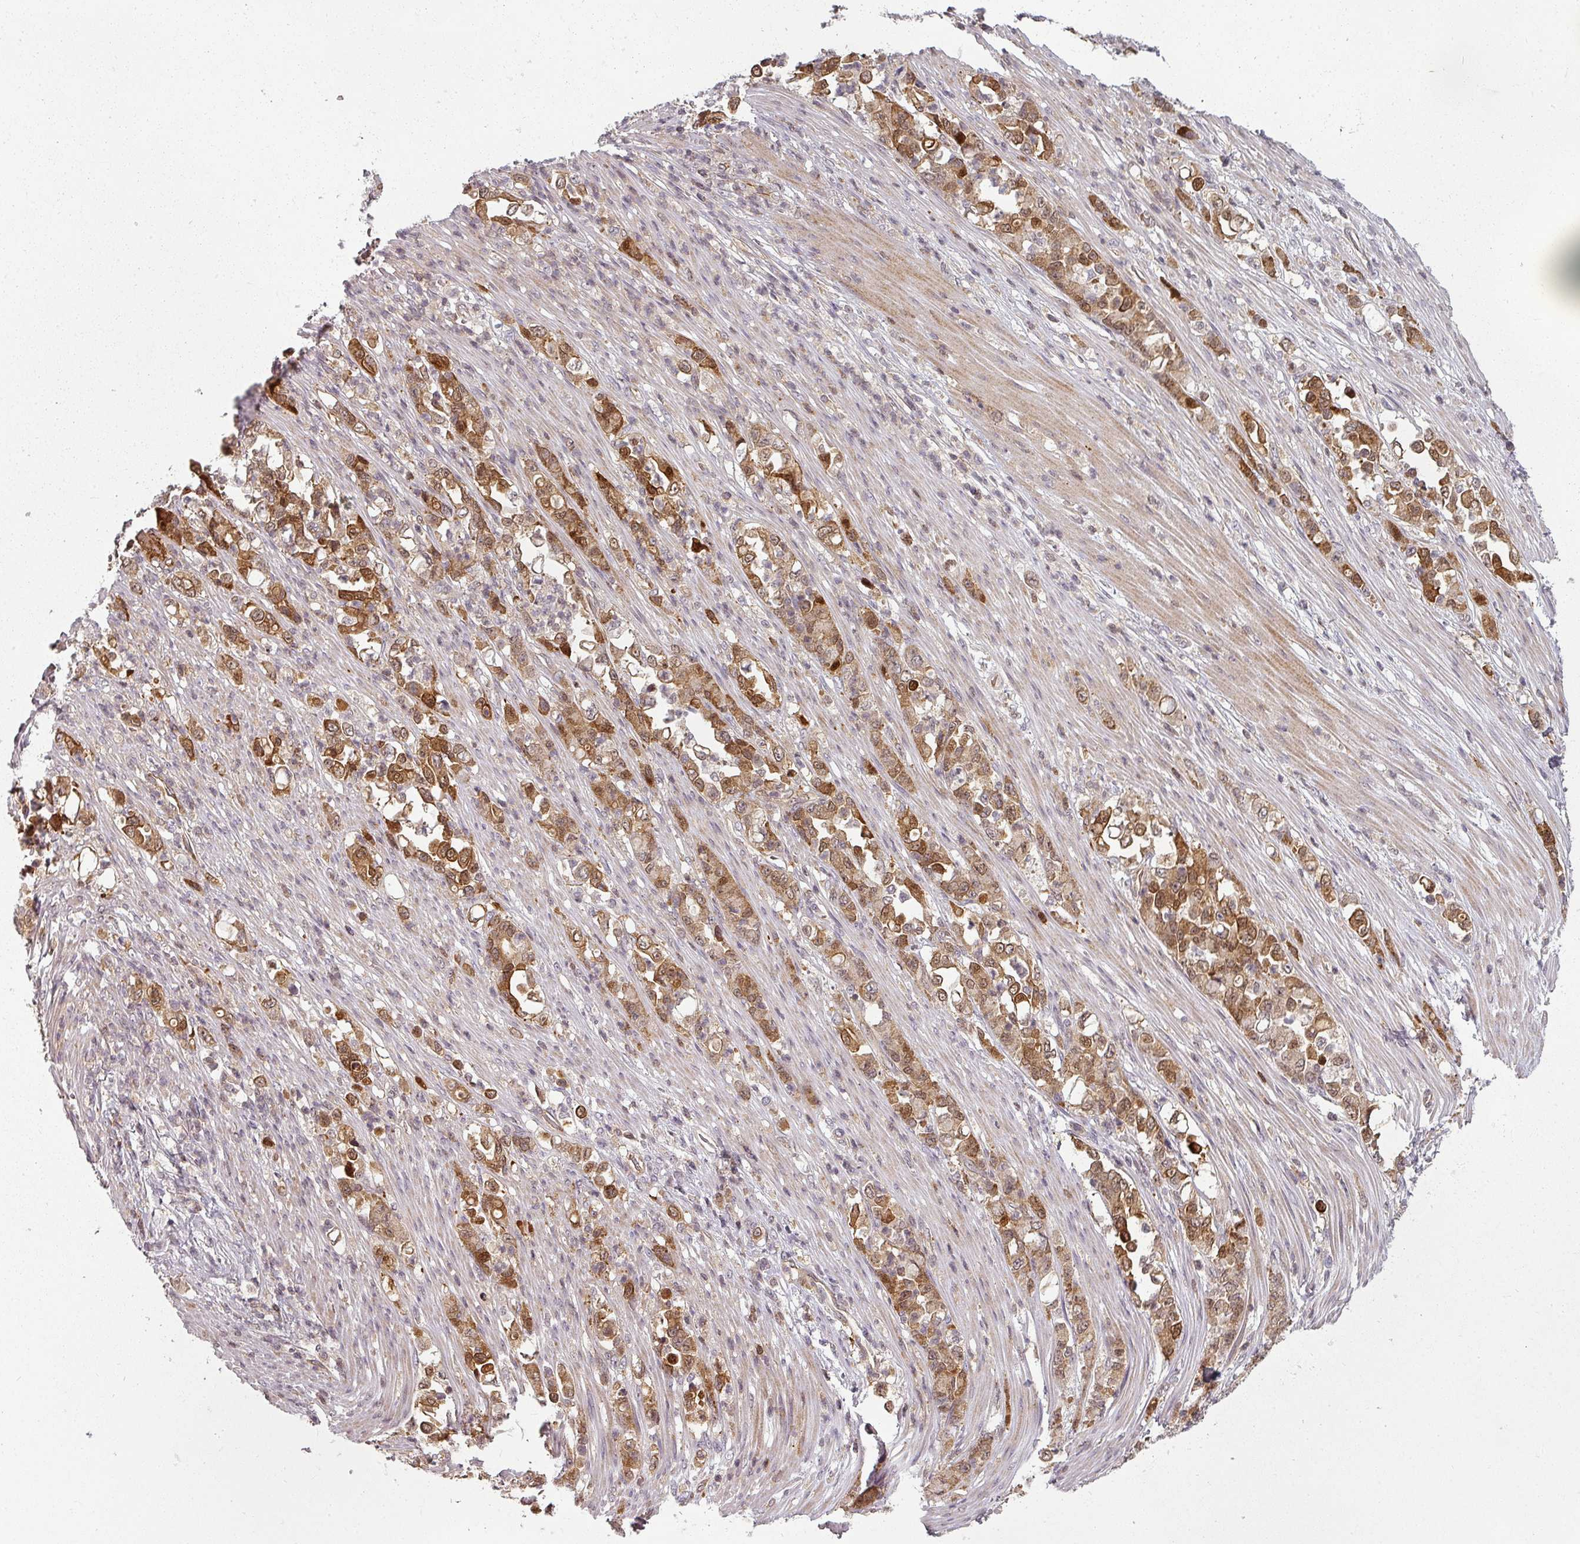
{"staining": {"intensity": "moderate", "quantity": ">75%", "location": "cytoplasmic/membranous"}, "tissue": "stomach cancer", "cell_type": "Tumor cells", "image_type": "cancer", "snomed": [{"axis": "morphology", "description": "Normal tissue, NOS"}, {"axis": "morphology", "description": "Adenocarcinoma, NOS"}, {"axis": "topography", "description": "Stomach"}], "caption": "Stomach cancer (adenocarcinoma) stained with DAB (3,3'-diaminobenzidine) immunohistochemistry (IHC) displays medium levels of moderate cytoplasmic/membranous staining in approximately >75% of tumor cells.", "gene": "CLIC1", "patient": {"sex": "female", "age": 79}}